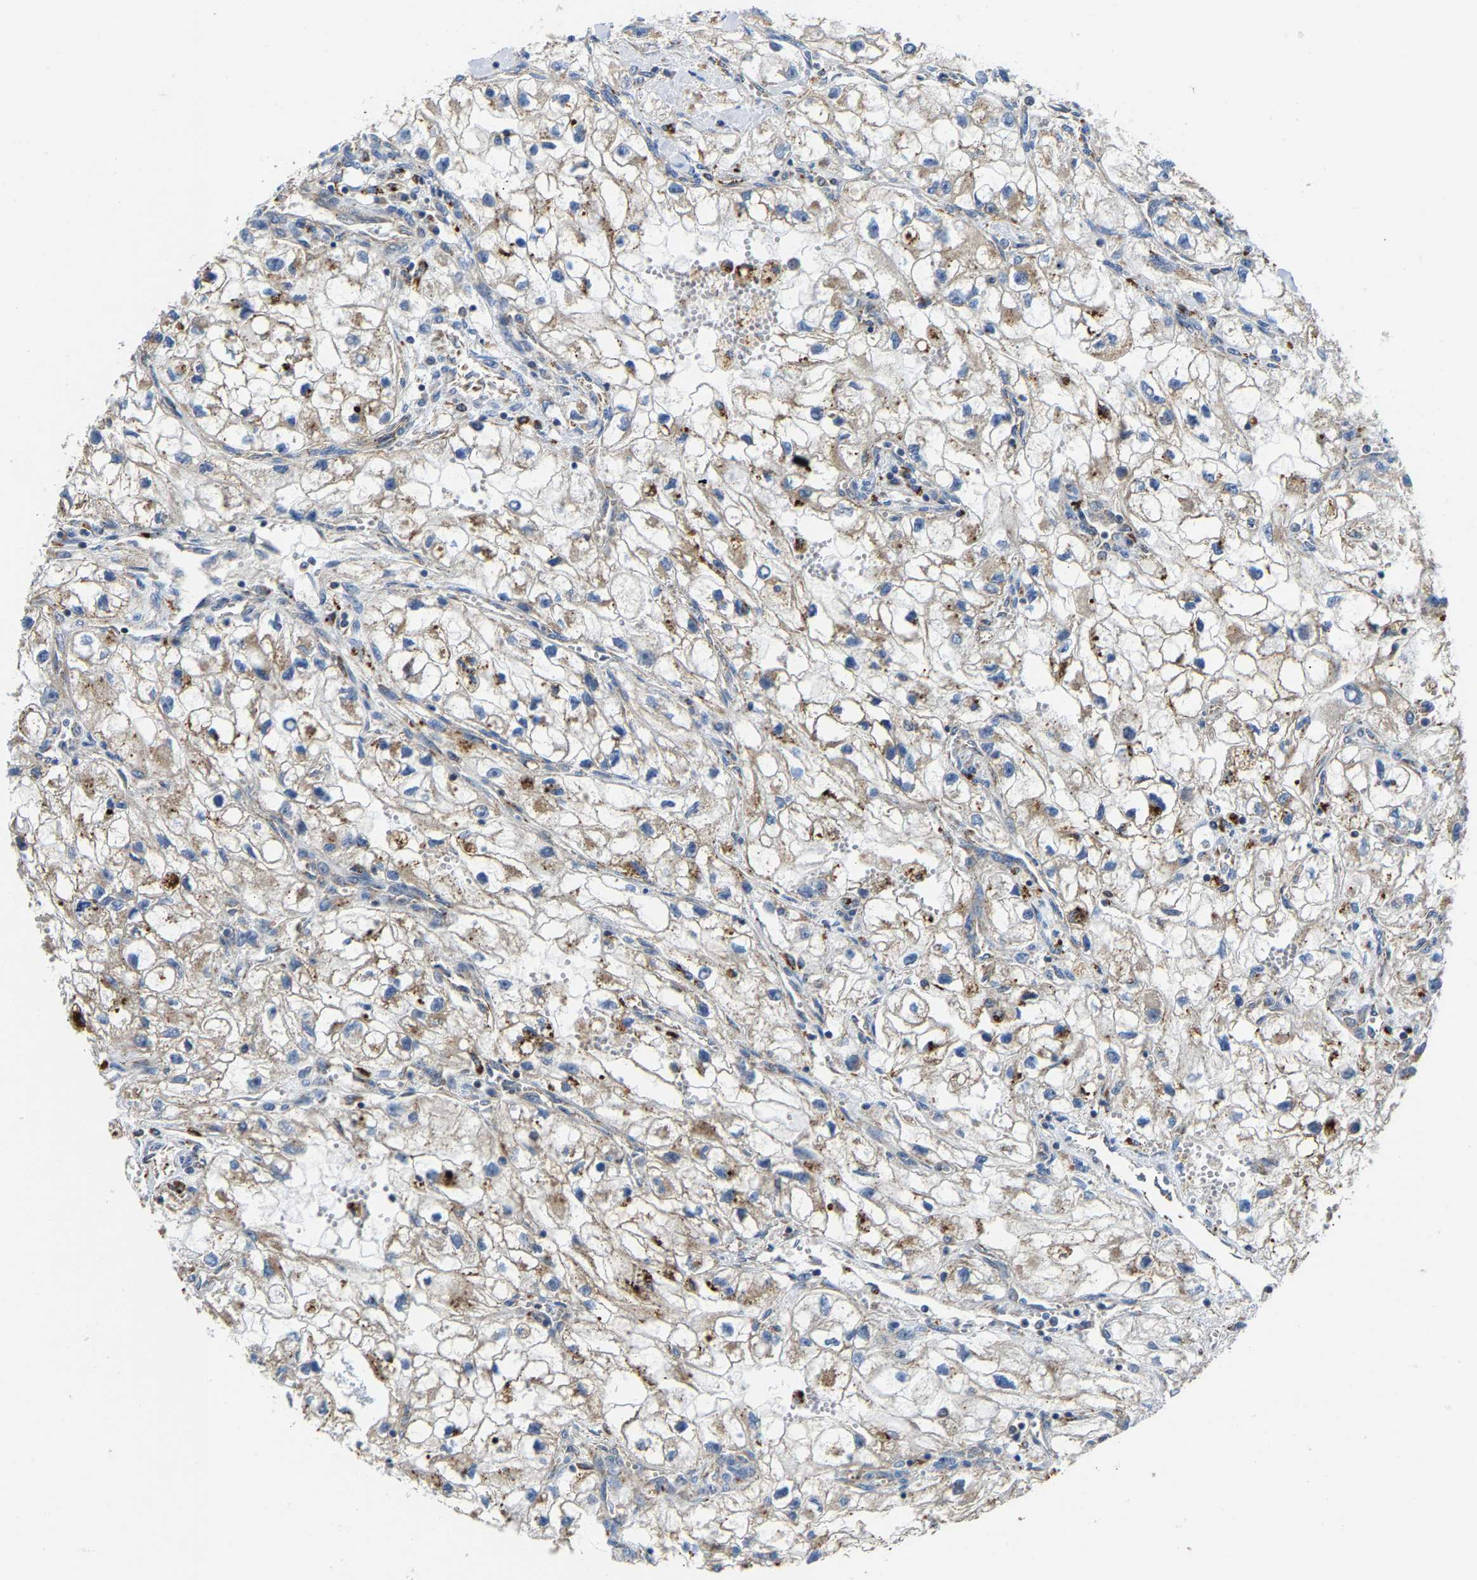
{"staining": {"intensity": "weak", "quantity": ">75%", "location": "cytoplasmic/membranous"}, "tissue": "renal cancer", "cell_type": "Tumor cells", "image_type": "cancer", "snomed": [{"axis": "morphology", "description": "Adenocarcinoma, NOS"}, {"axis": "topography", "description": "Kidney"}], "caption": "IHC of human renal cancer shows low levels of weak cytoplasmic/membranous staining in approximately >75% of tumor cells. (brown staining indicates protein expression, while blue staining denotes nuclei).", "gene": "GIMAP7", "patient": {"sex": "female", "age": 70}}